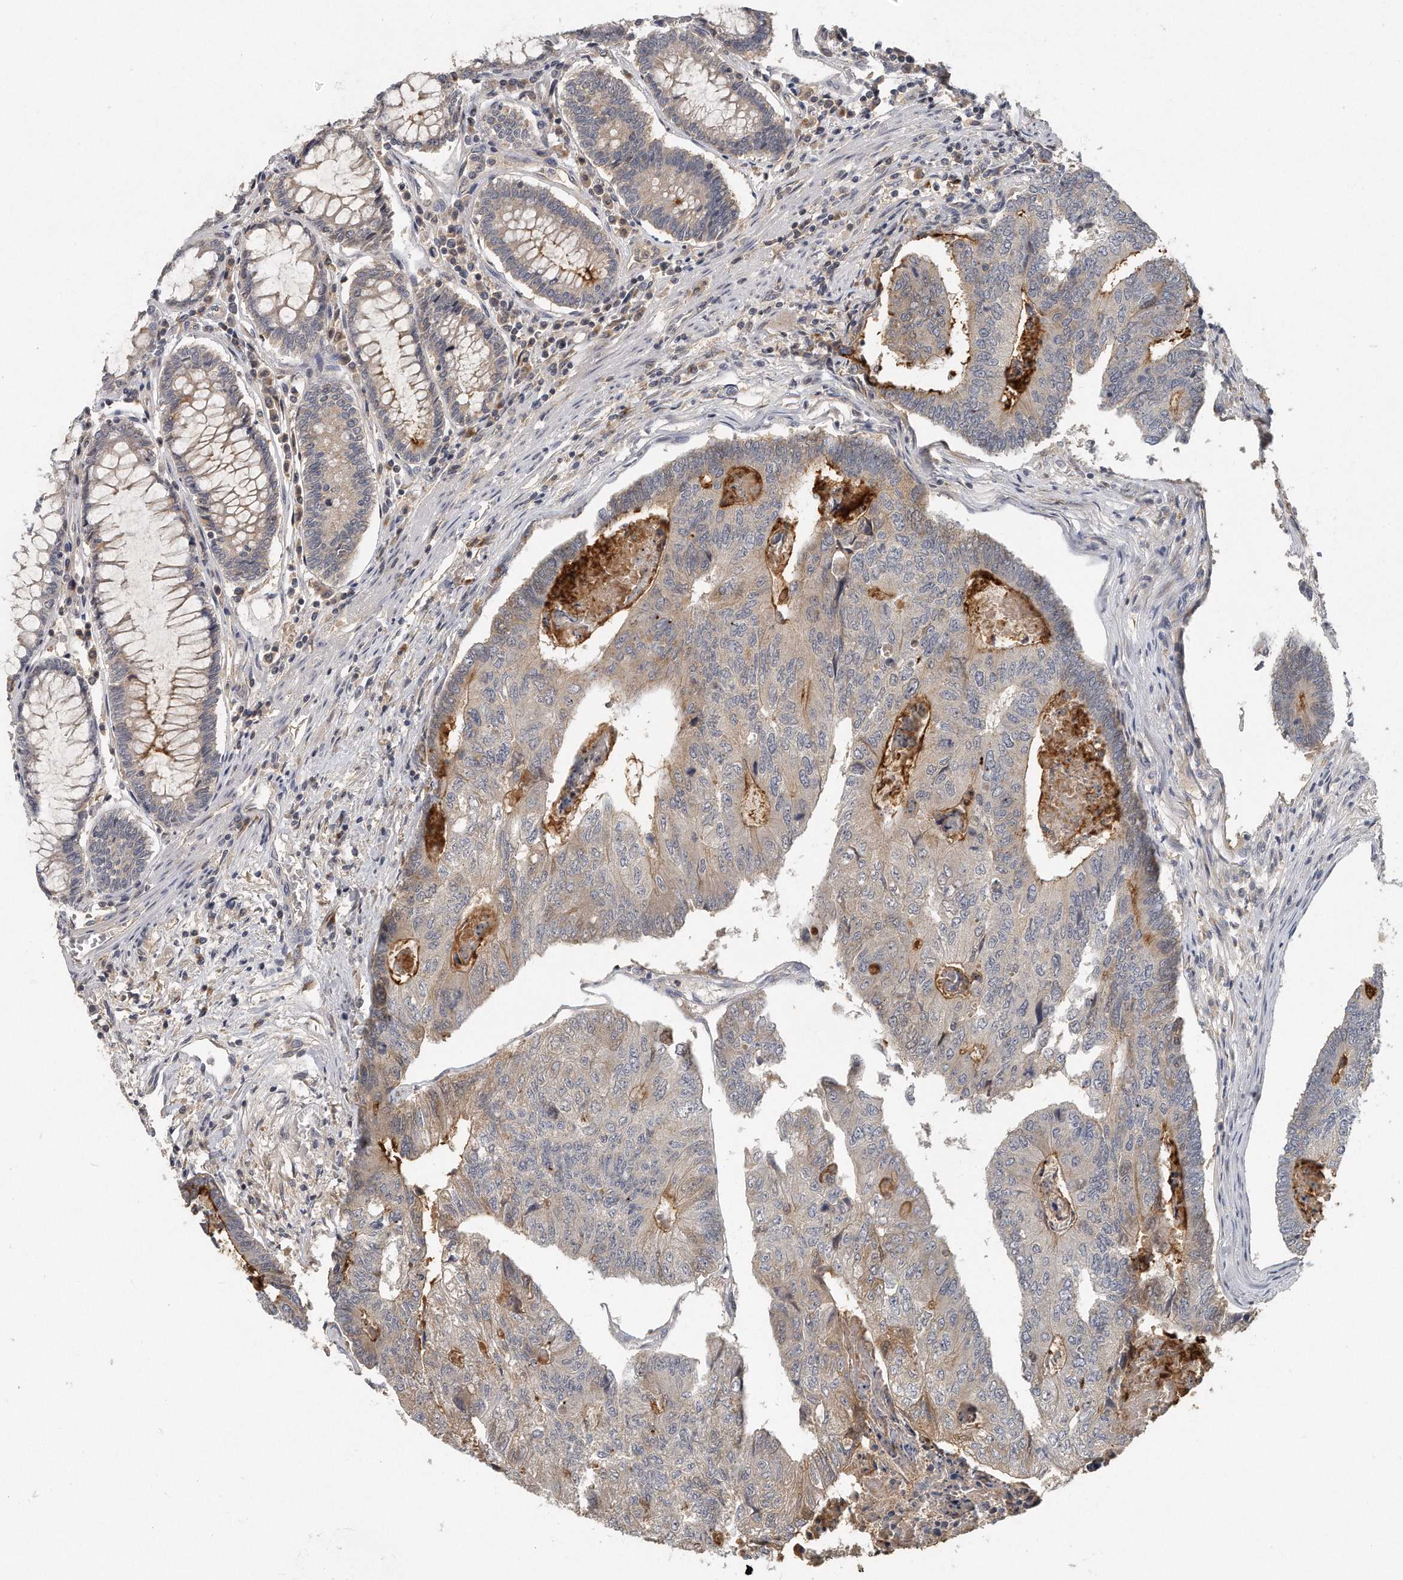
{"staining": {"intensity": "moderate", "quantity": "<25%", "location": "cytoplasmic/membranous"}, "tissue": "colorectal cancer", "cell_type": "Tumor cells", "image_type": "cancer", "snomed": [{"axis": "morphology", "description": "Adenocarcinoma, NOS"}, {"axis": "topography", "description": "Colon"}], "caption": "DAB immunohistochemical staining of human colorectal cancer demonstrates moderate cytoplasmic/membranous protein positivity in about <25% of tumor cells.", "gene": "TRAPPC14", "patient": {"sex": "female", "age": 67}}